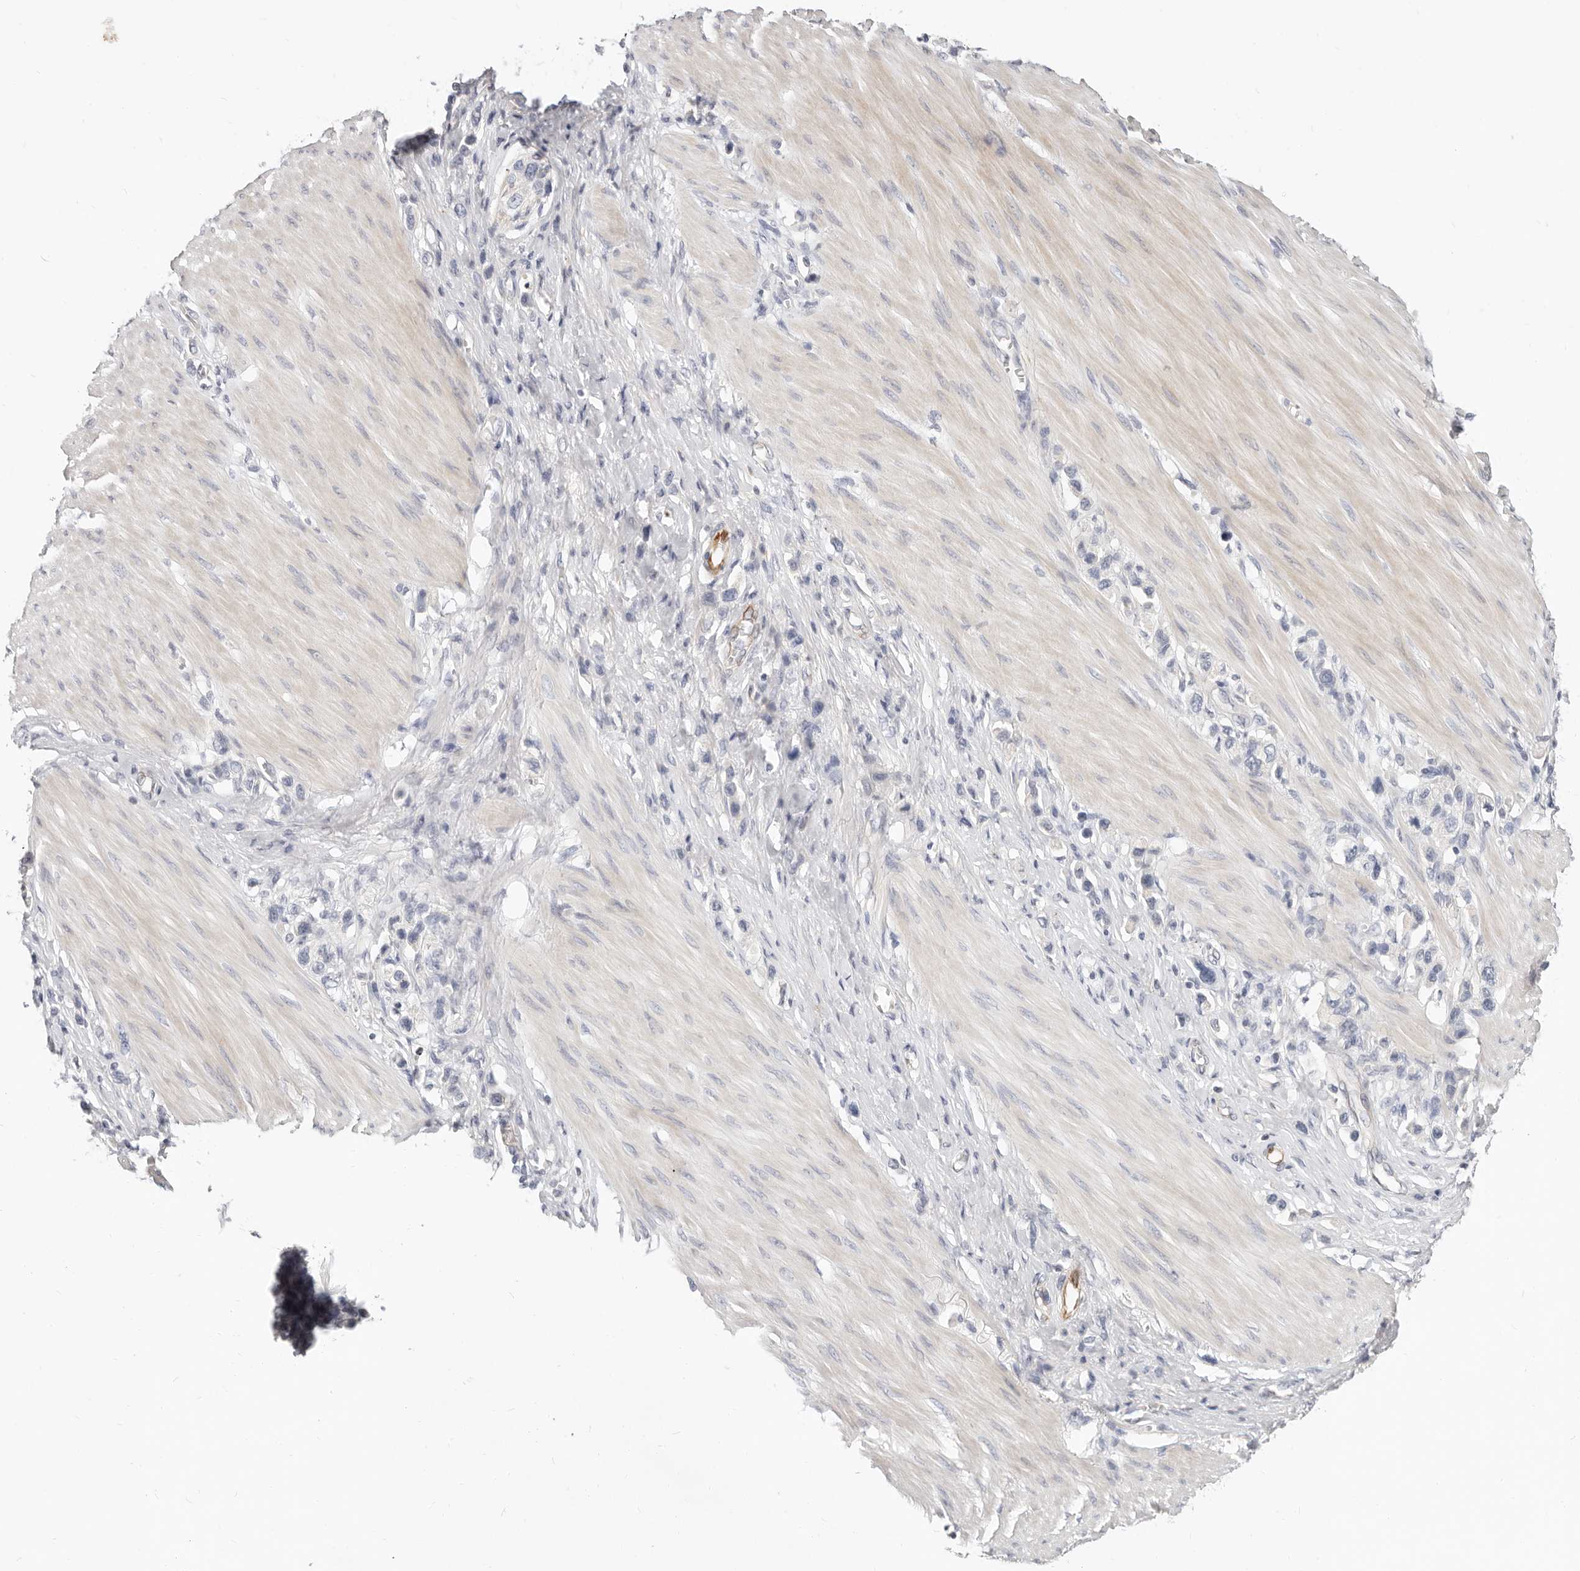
{"staining": {"intensity": "negative", "quantity": "none", "location": "none"}, "tissue": "stomach cancer", "cell_type": "Tumor cells", "image_type": "cancer", "snomed": [{"axis": "morphology", "description": "Adenocarcinoma, NOS"}, {"axis": "topography", "description": "Stomach"}], "caption": "Stomach cancer was stained to show a protein in brown. There is no significant positivity in tumor cells.", "gene": "ZRANB1", "patient": {"sex": "female", "age": 65}}